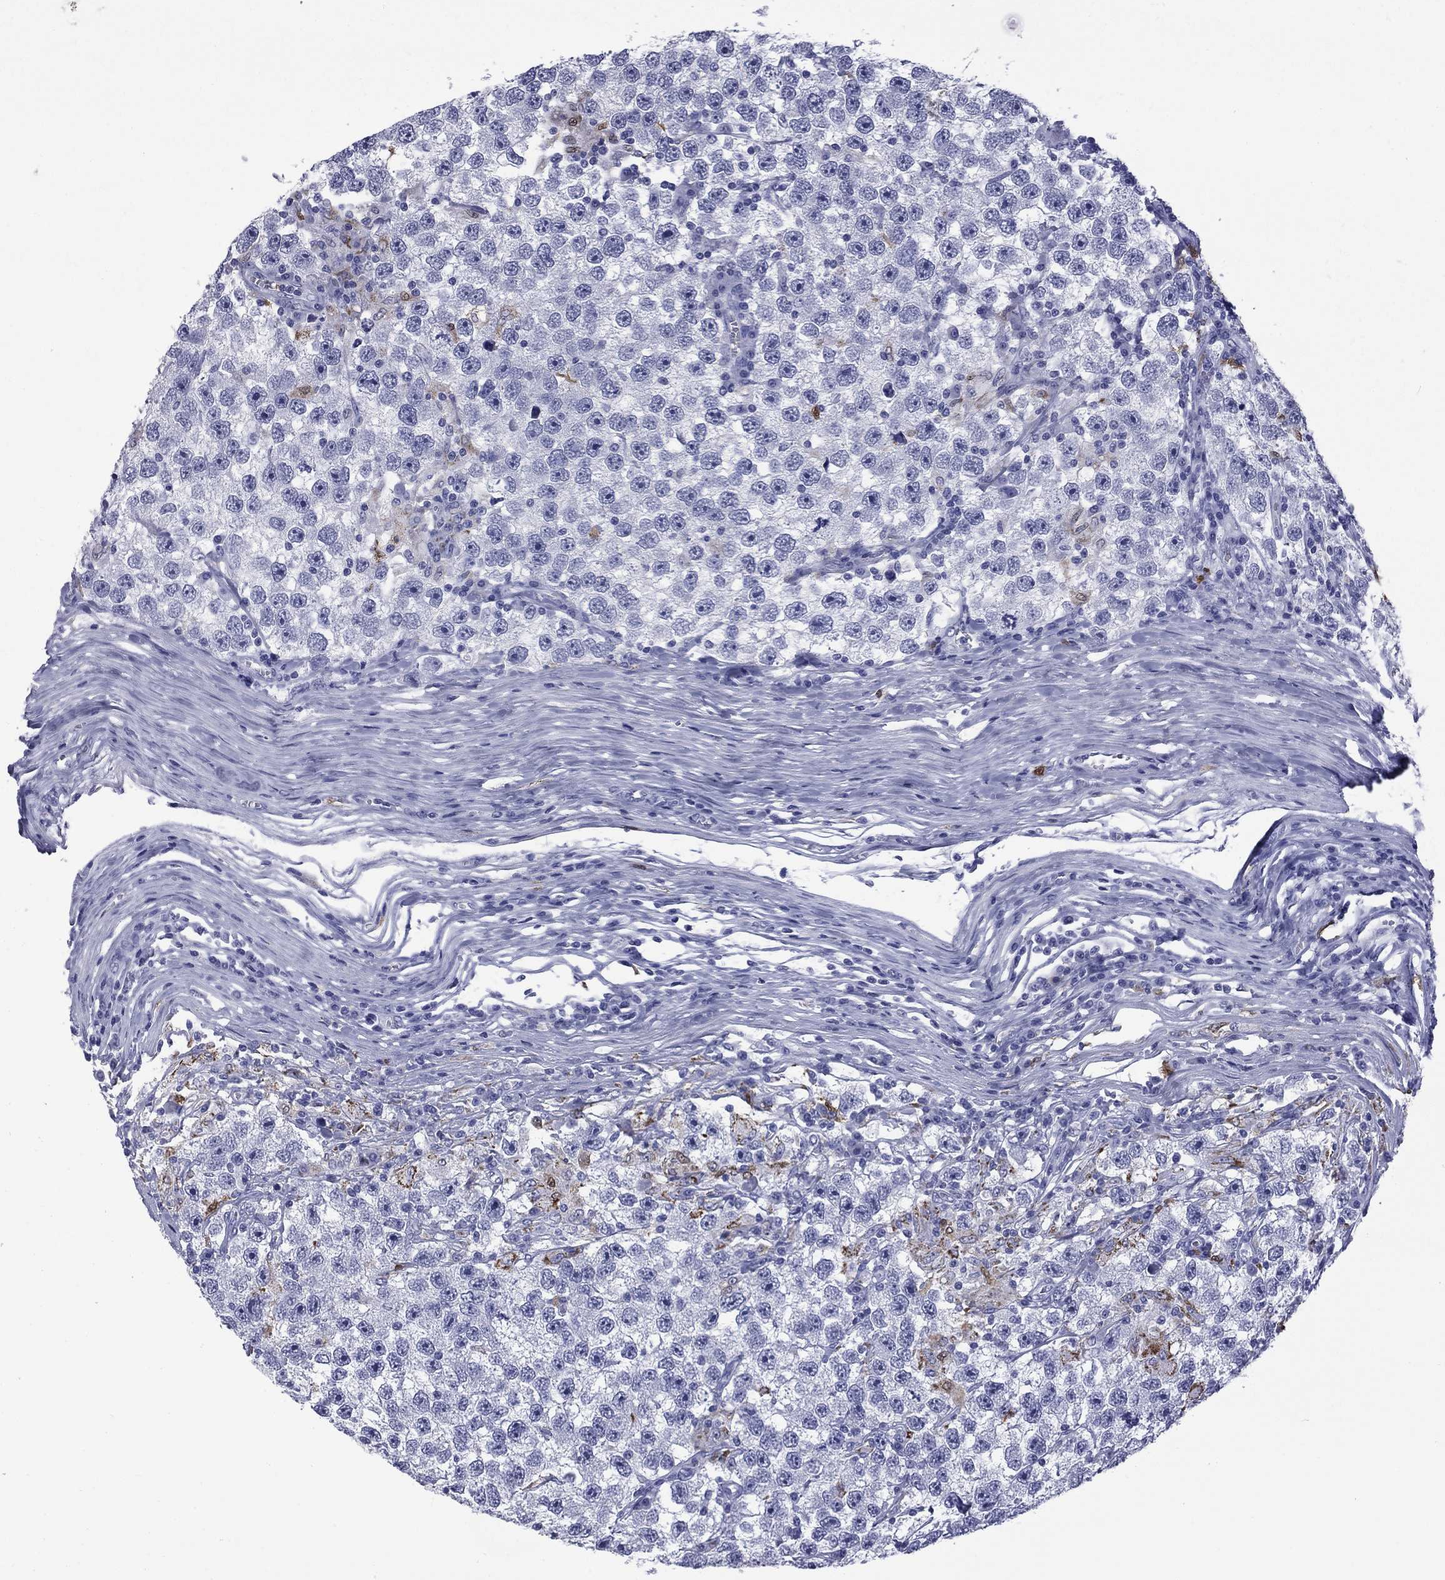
{"staining": {"intensity": "negative", "quantity": "none", "location": "none"}, "tissue": "testis cancer", "cell_type": "Tumor cells", "image_type": "cancer", "snomed": [{"axis": "morphology", "description": "Seminoma, NOS"}, {"axis": "topography", "description": "Testis"}], "caption": "DAB immunohistochemical staining of human testis seminoma exhibits no significant positivity in tumor cells.", "gene": "TRIM29", "patient": {"sex": "male", "age": 26}}